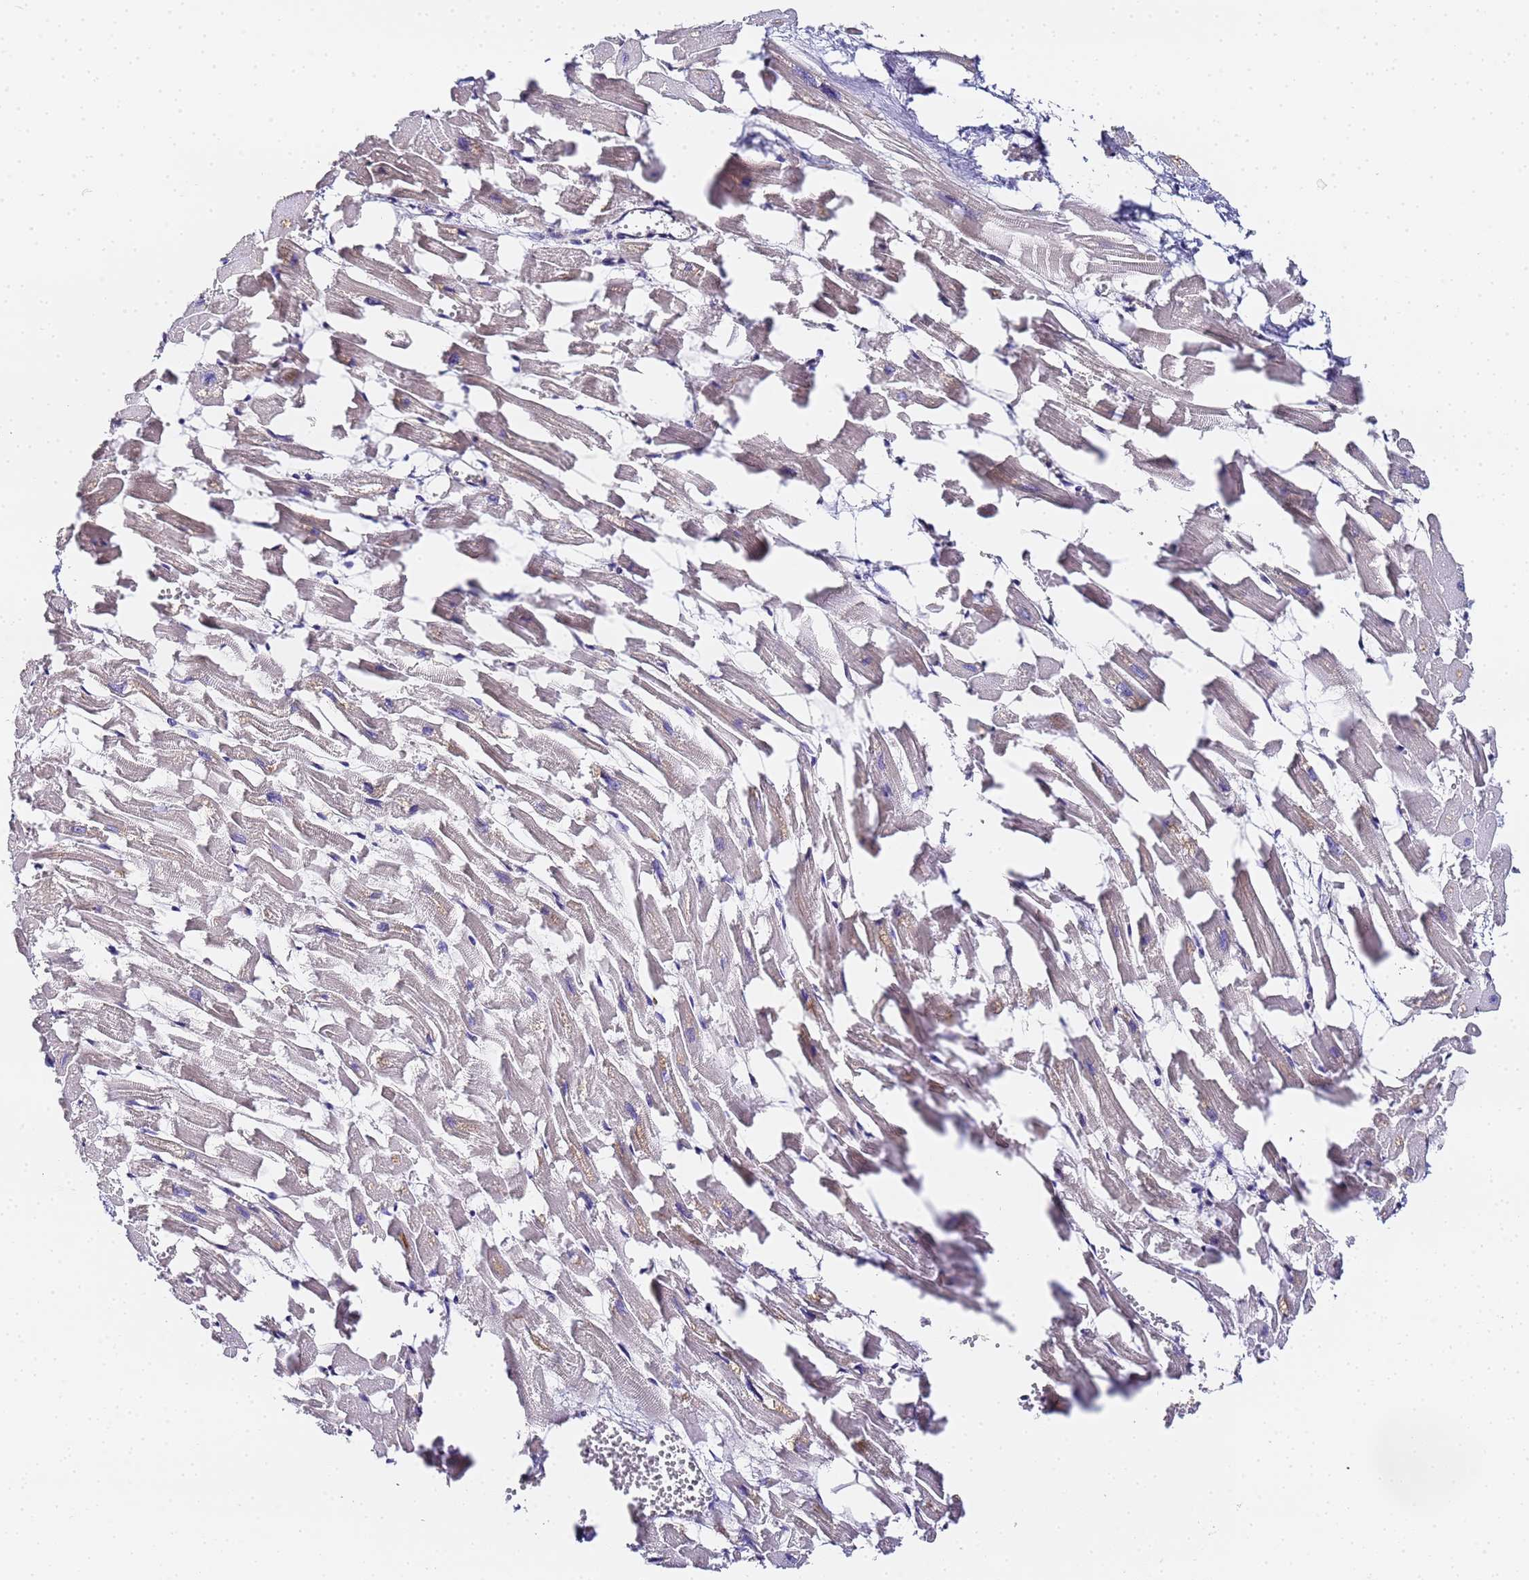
{"staining": {"intensity": "weak", "quantity": "<25%", "location": "cytoplasmic/membranous"}, "tissue": "heart muscle", "cell_type": "Cardiomyocytes", "image_type": "normal", "snomed": [{"axis": "morphology", "description": "Normal tissue, NOS"}, {"axis": "topography", "description": "Heart"}], "caption": "Cardiomyocytes show no significant staining in benign heart muscle. (DAB (3,3'-diaminobenzidine) immunohistochemistry (IHC) visualized using brightfield microscopy, high magnification).", "gene": "LSM3", "patient": {"sex": "female", "age": 64}}